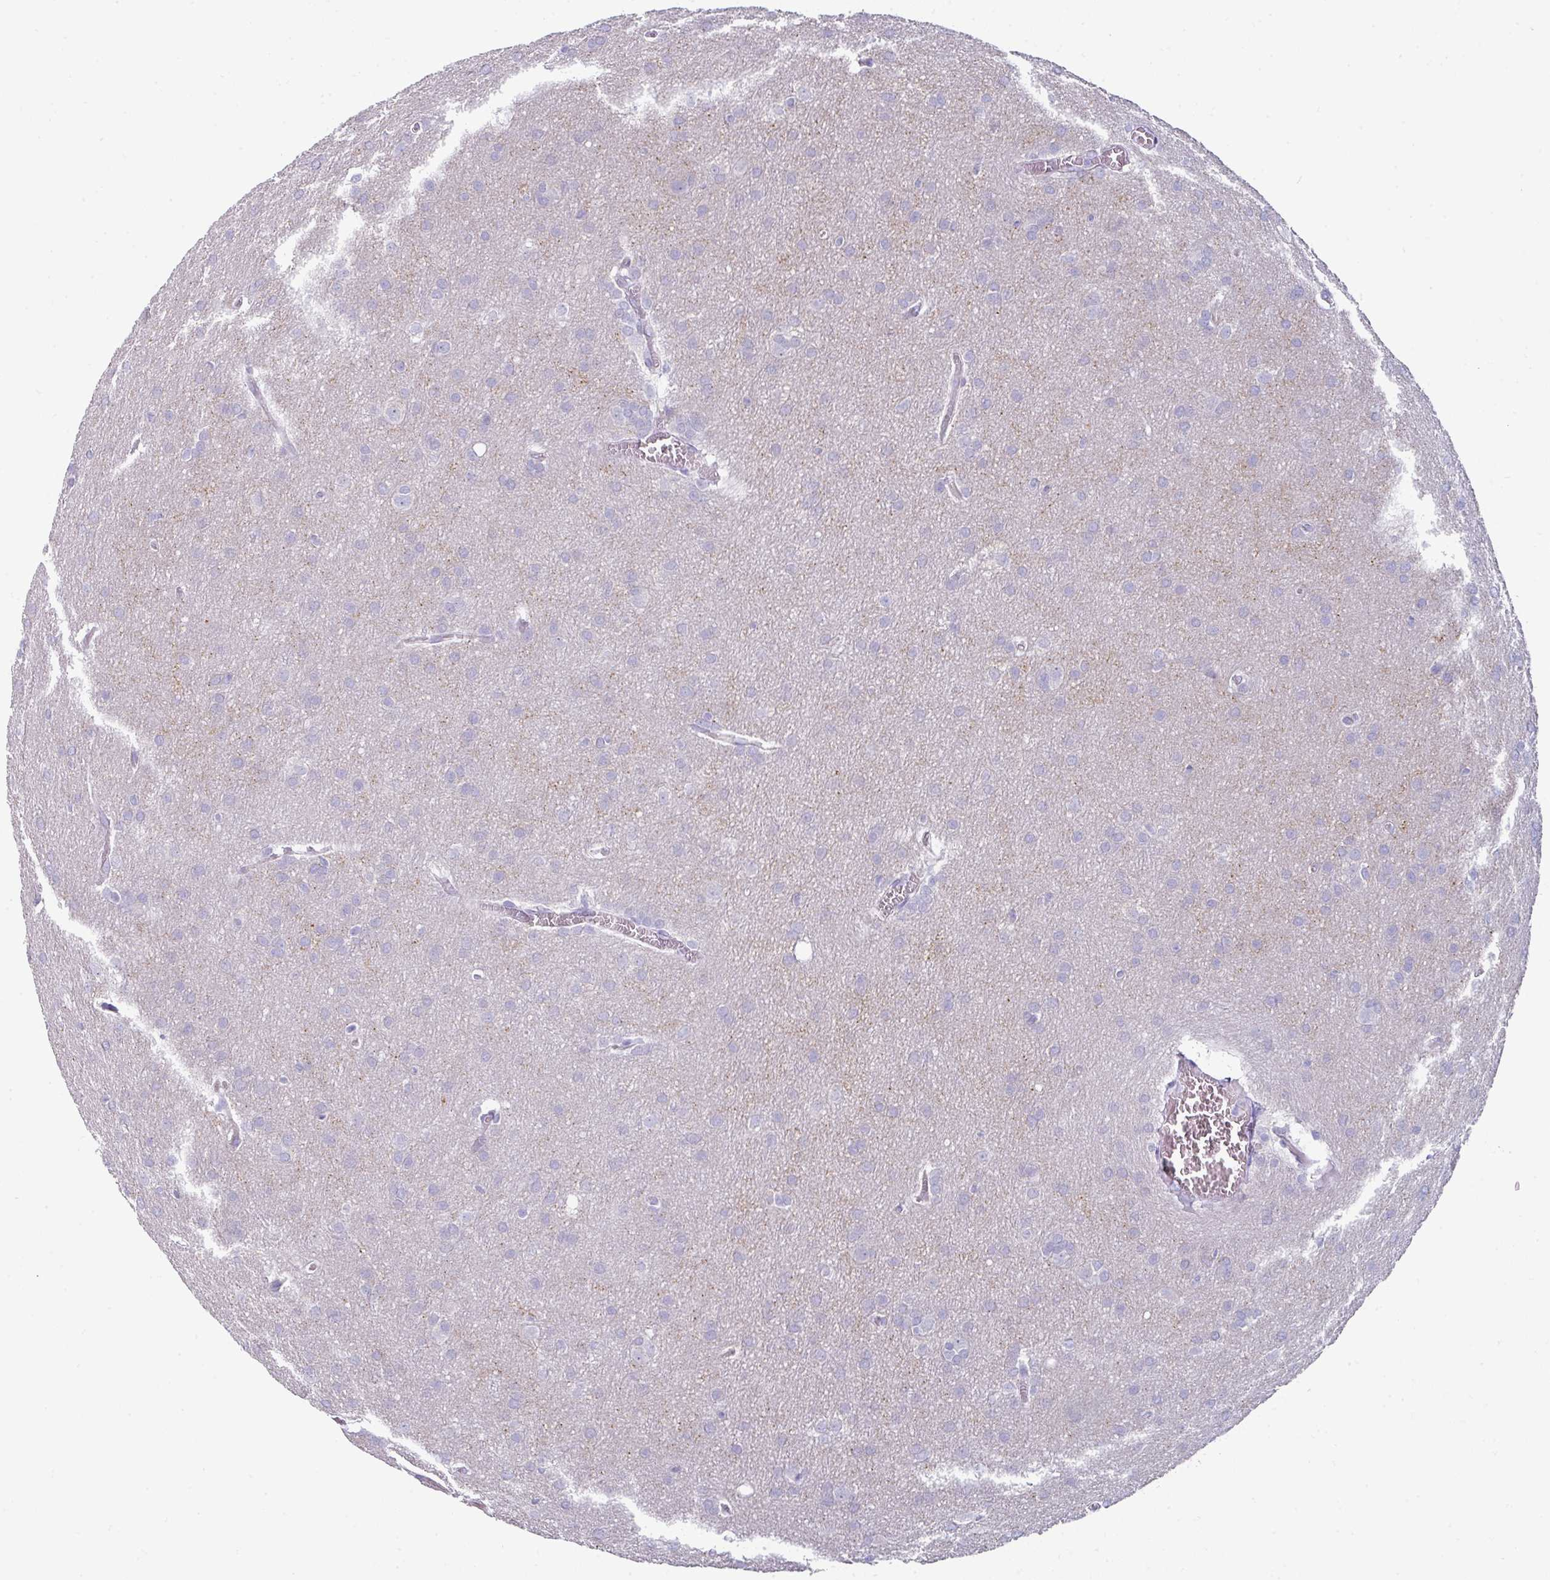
{"staining": {"intensity": "negative", "quantity": "none", "location": "none"}, "tissue": "glioma", "cell_type": "Tumor cells", "image_type": "cancer", "snomed": [{"axis": "morphology", "description": "Glioma, malignant, Low grade"}, {"axis": "topography", "description": "Brain"}], "caption": "Immunohistochemistry (IHC) histopathology image of neoplastic tissue: human malignant glioma (low-grade) stained with DAB shows no significant protein expression in tumor cells.", "gene": "SLC17A7", "patient": {"sex": "female", "age": 32}}